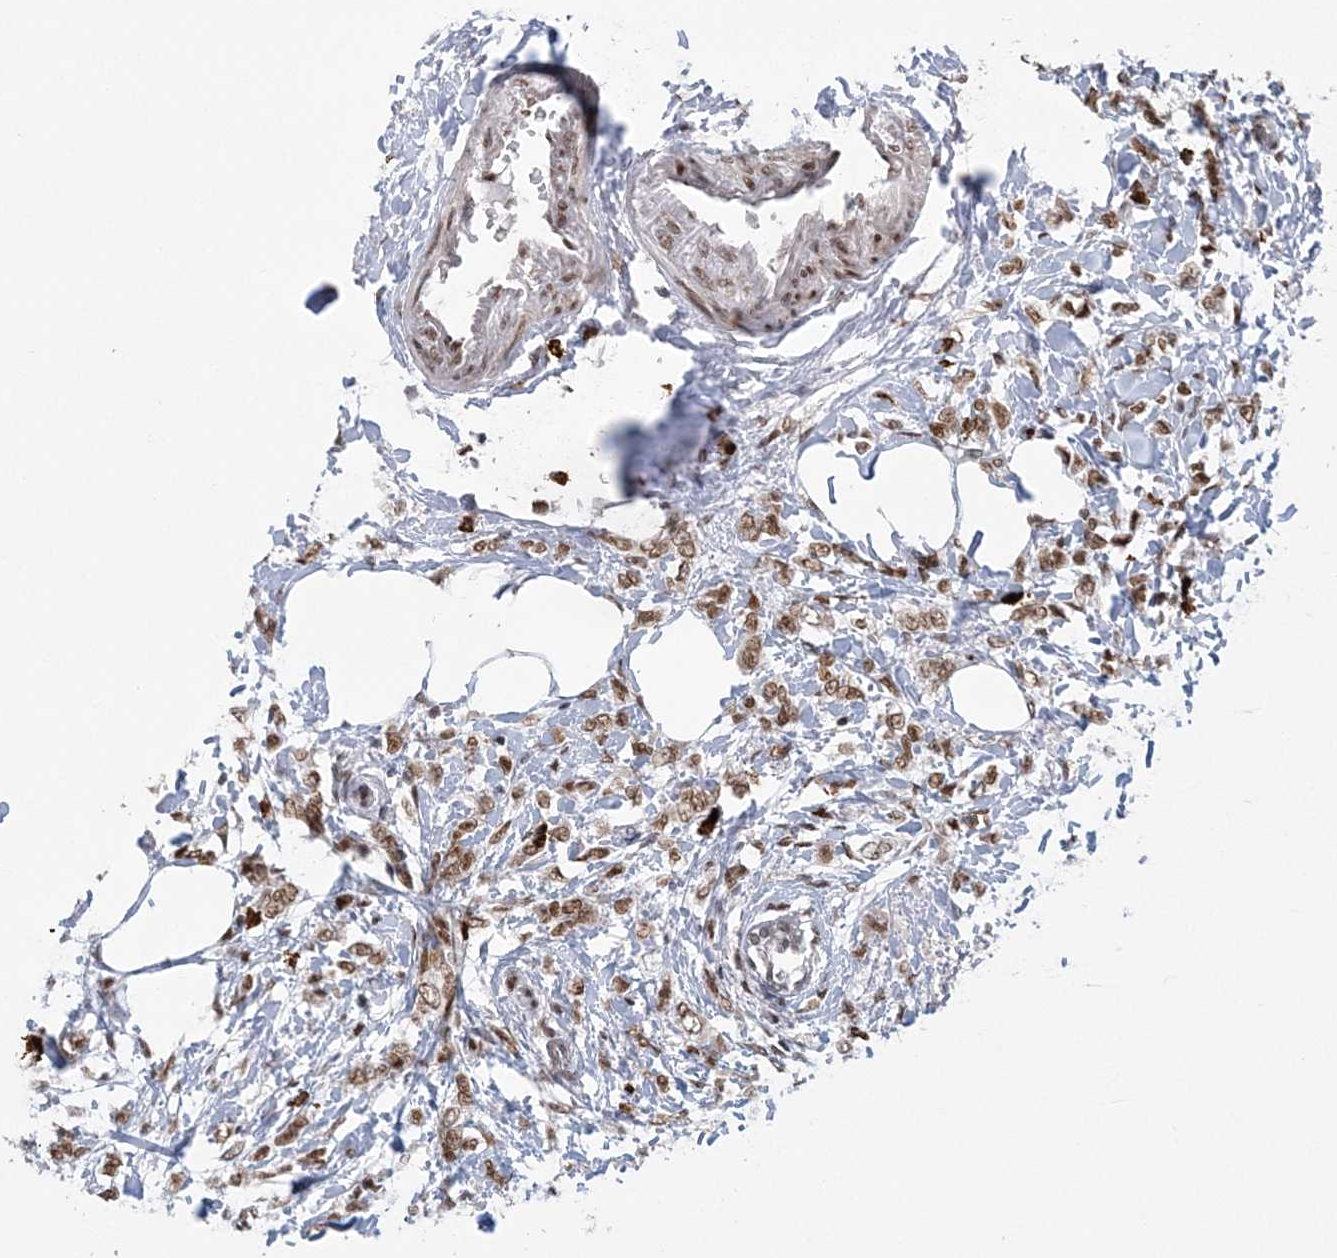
{"staining": {"intensity": "moderate", "quantity": ">75%", "location": "nuclear"}, "tissue": "breast cancer", "cell_type": "Tumor cells", "image_type": "cancer", "snomed": [{"axis": "morphology", "description": "Lobular carcinoma, in situ"}, {"axis": "morphology", "description": "Lobular carcinoma"}, {"axis": "topography", "description": "Breast"}], "caption": "The histopathology image reveals staining of lobular carcinoma (breast), revealing moderate nuclear protein positivity (brown color) within tumor cells.", "gene": "ZBTB7A", "patient": {"sex": "female", "age": 41}}